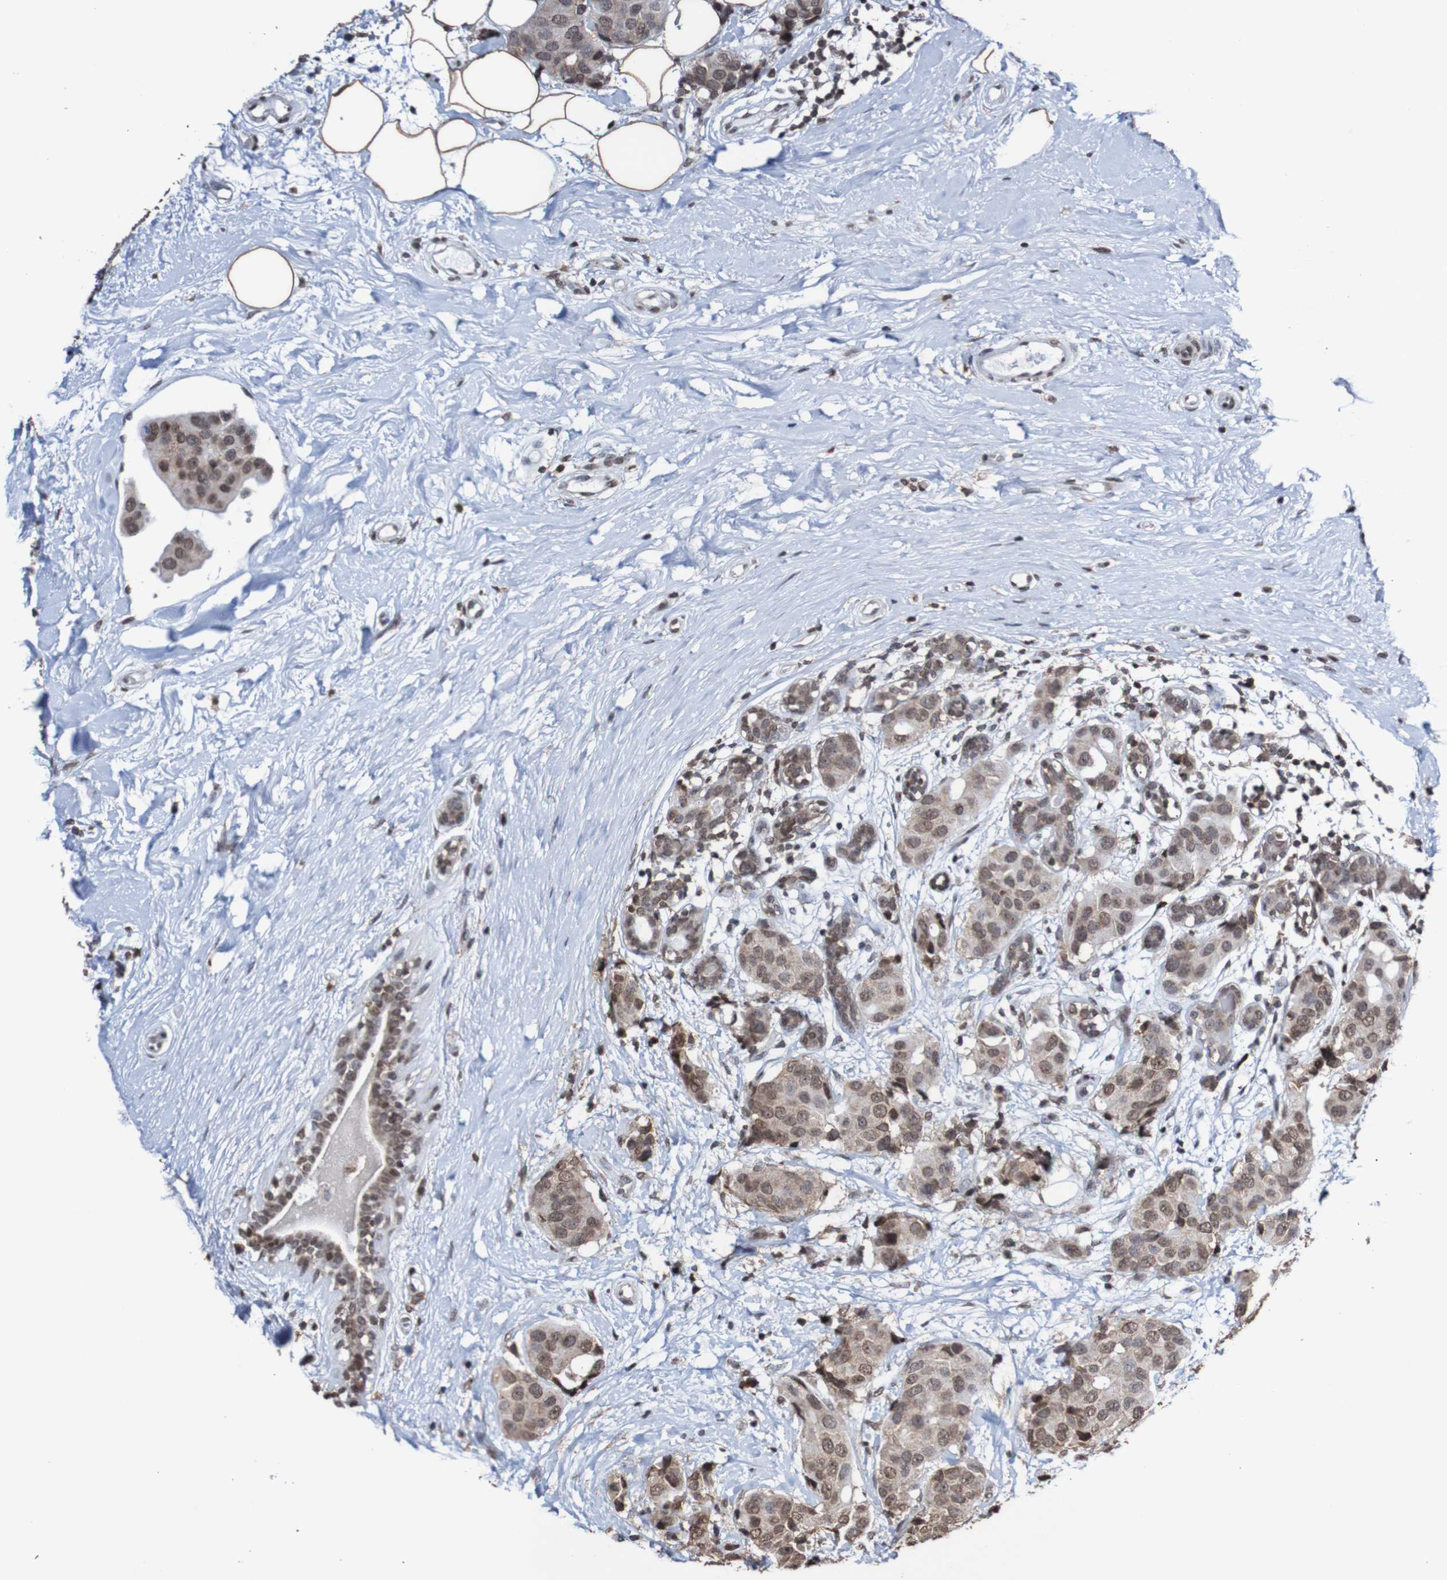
{"staining": {"intensity": "moderate", "quantity": ">75%", "location": "cytoplasmic/membranous,nuclear"}, "tissue": "breast cancer", "cell_type": "Tumor cells", "image_type": "cancer", "snomed": [{"axis": "morphology", "description": "Normal tissue, NOS"}, {"axis": "morphology", "description": "Duct carcinoma"}, {"axis": "topography", "description": "Breast"}], "caption": "Moderate cytoplasmic/membranous and nuclear protein staining is present in approximately >75% of tumor cells in breast intraductal carcinoma.", "gene": "GFI1", "patient": {"sex": "female", "age": 39}}